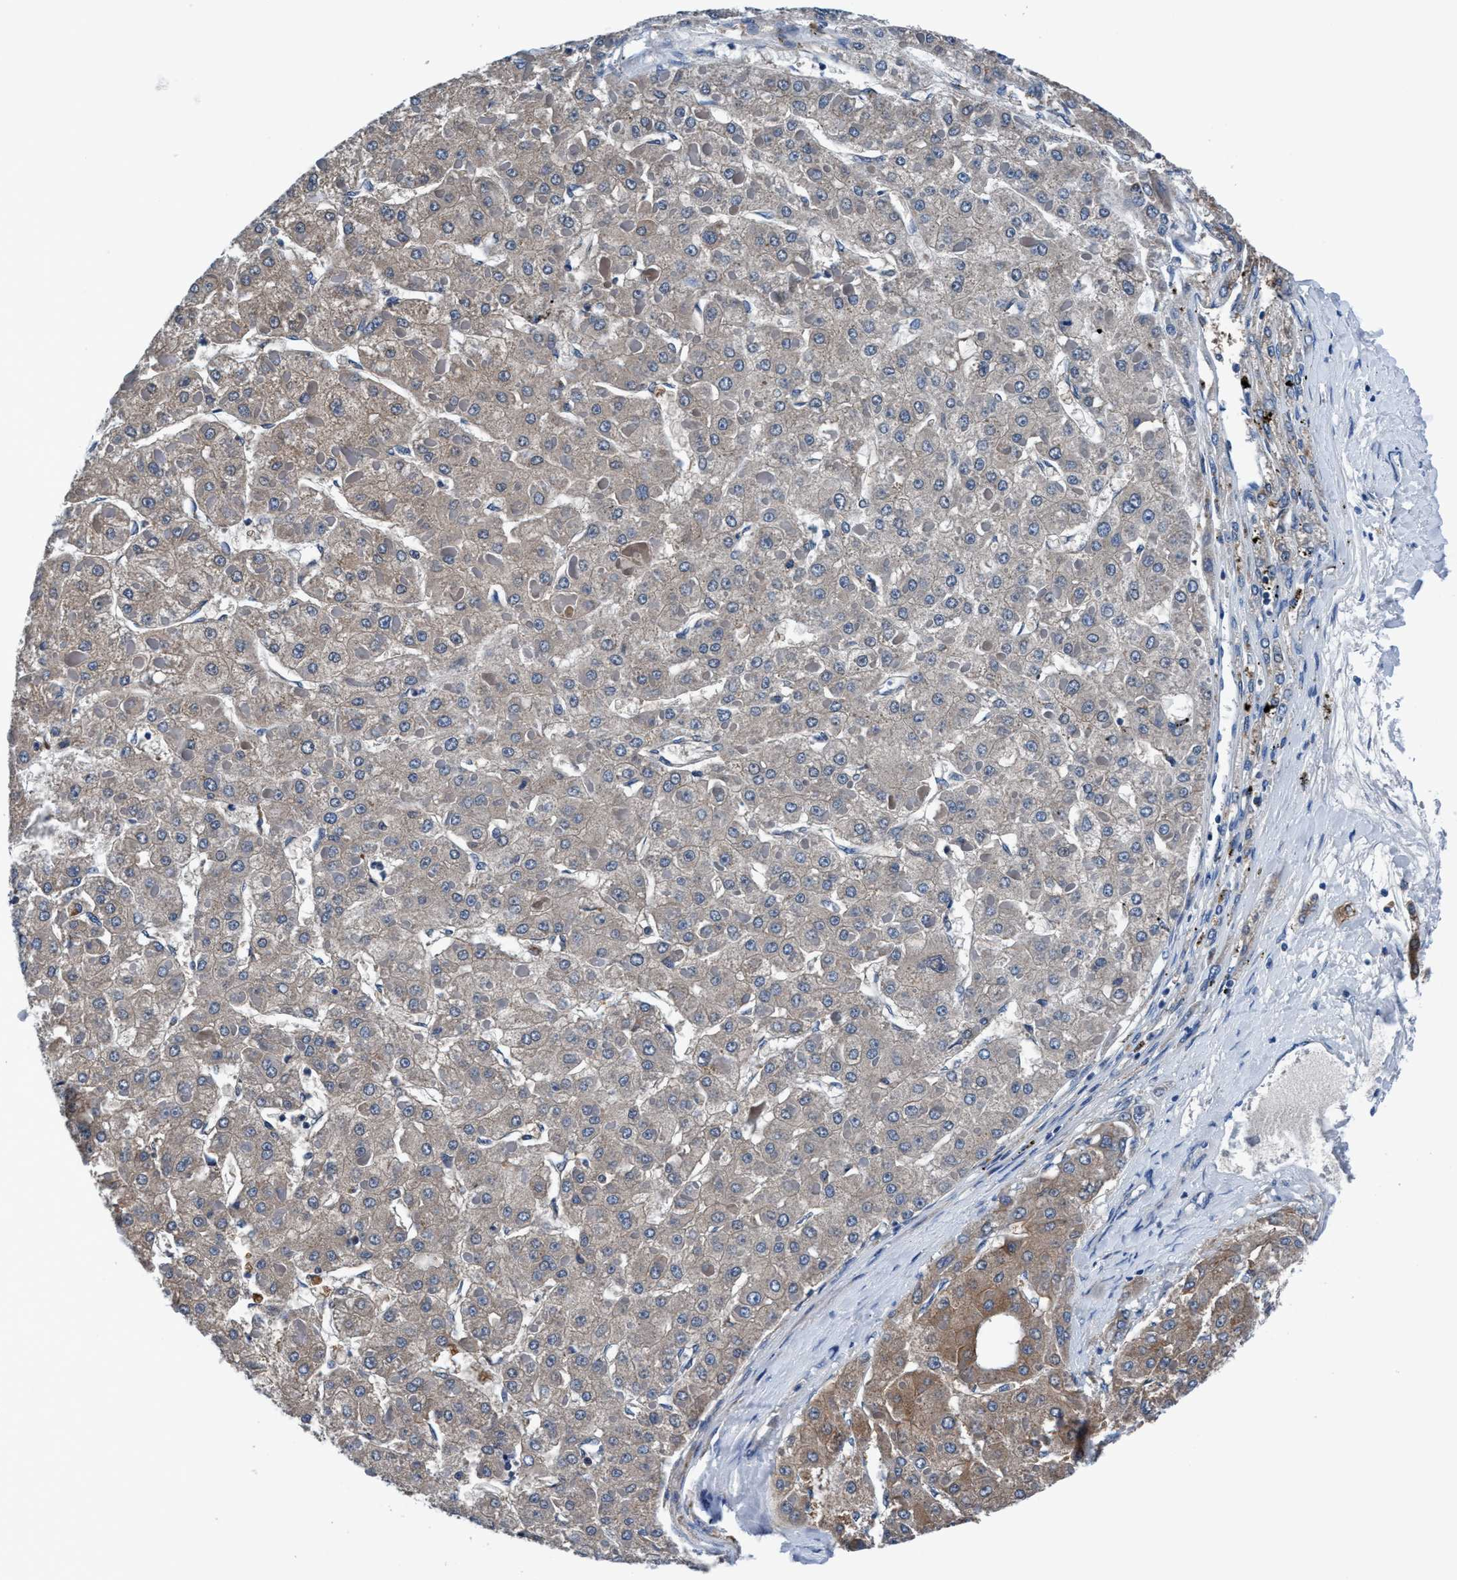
{"staining": {"intensity": "weak", "quantity": "25%-75%", "location": "cytoplasmic/membranous"}, "tissue": "liver cancer", "cell_type": "Tumor cells", "image_type": "cancer", "snomed": [{"axis": "morphology", "description": "Carcinoma, Hepatocellular, NOS"}, {"axis": "topography", "description": "Liver"}], "caption": "Liver hepatocellular carcinoma stained with DAB IHC exhibits low levels of weak cytoplasmic/membranous positivity in approximately 25%-75% of tumor cells.", "gene": "TMEM94", "patient": {"sex": "female", "age": 73}}